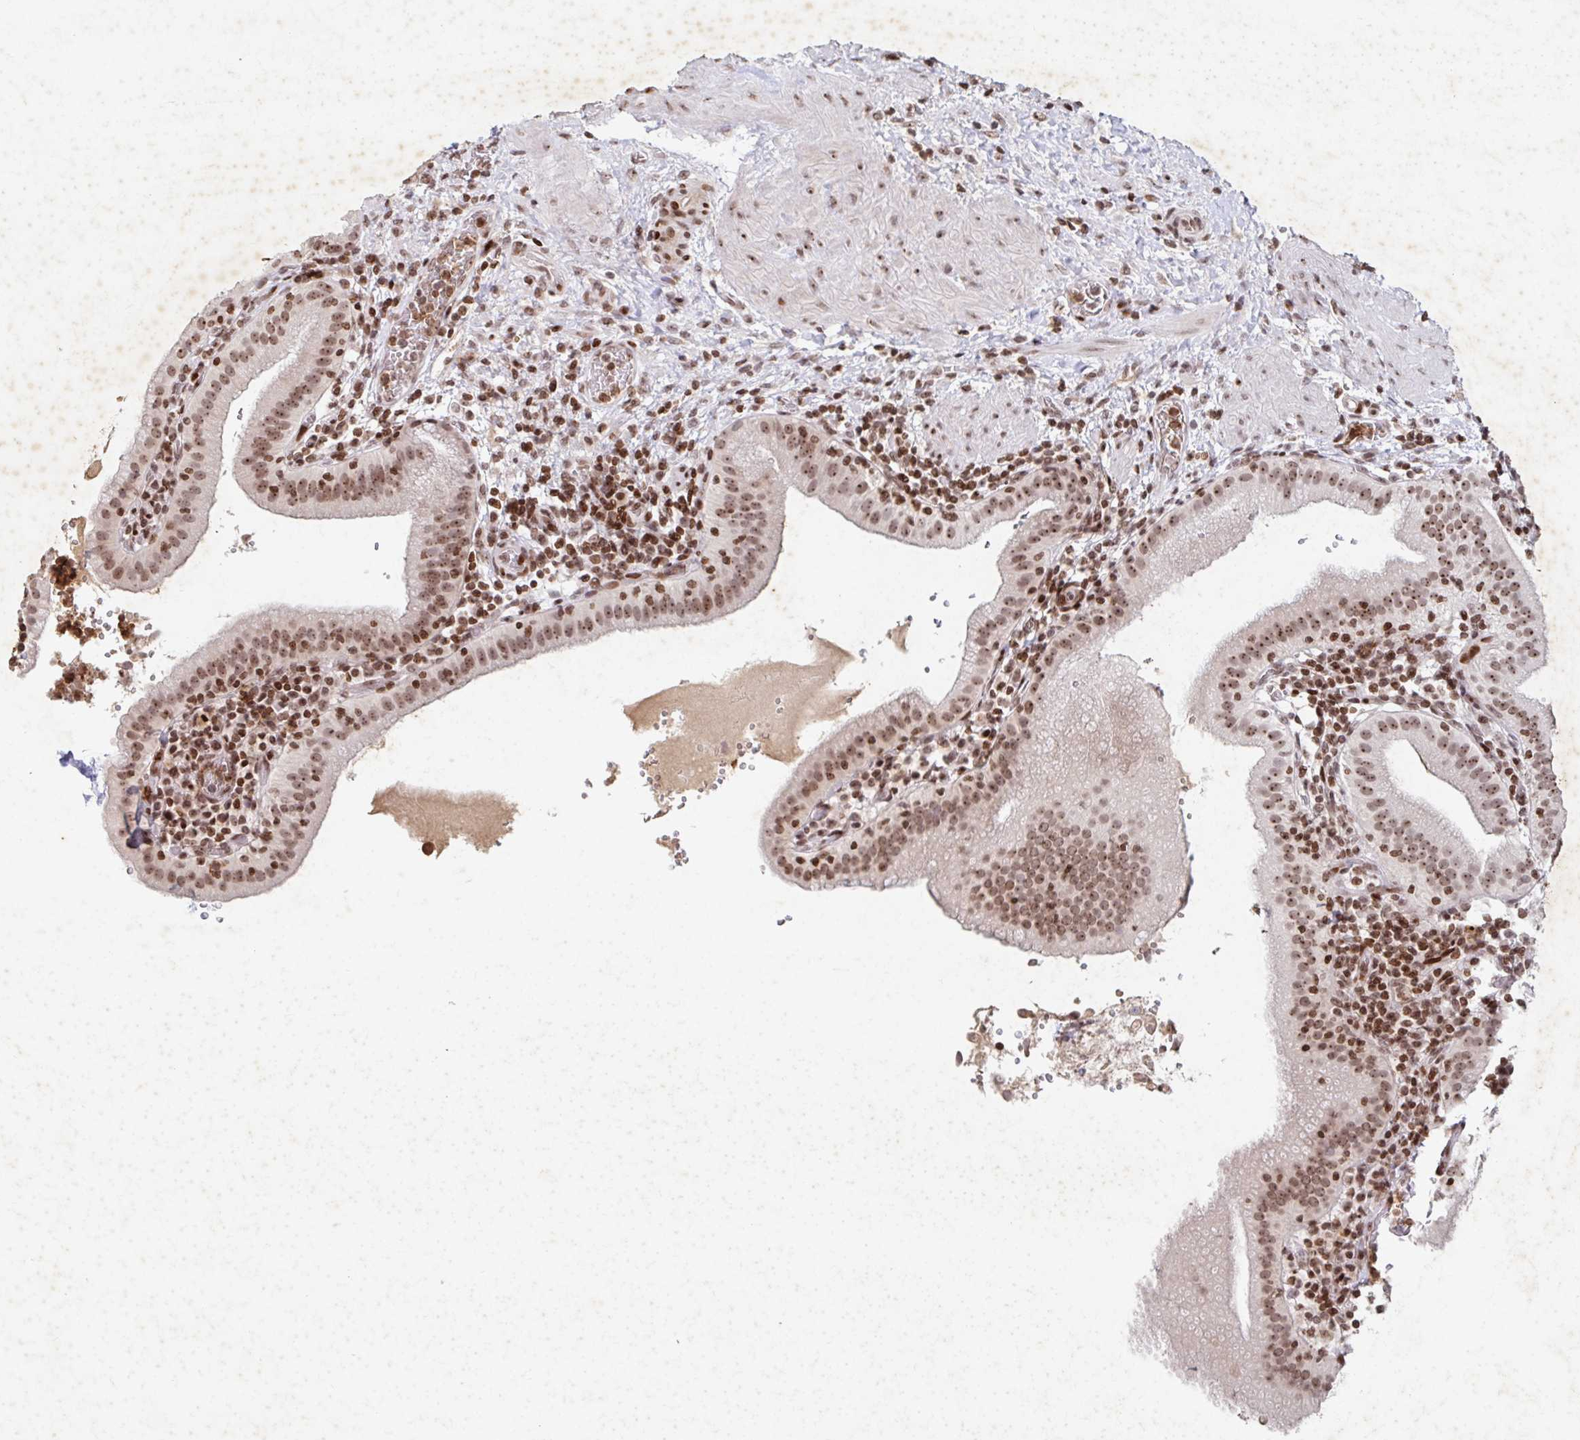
{"staining": {"intensity": "moderate", "quantity": ">75%", "location": "nuclear"}, "tissue": "gallbladder", "cell_type": "Glandular cells", "image_type": "normal", "snomed": [{"axis": "morphology", "description": "Normal tissue, NOS"}, {"axis": "topography", "description": "Gallbladder"}], "caption": "Immunohistochemistry of normal gallbladder demonstrates medium levels of moderate nuclear positivity in approximately >75% of glandular cells.", "gene": "C19orf53", "patient": {"sex": "male", "age": 26}}